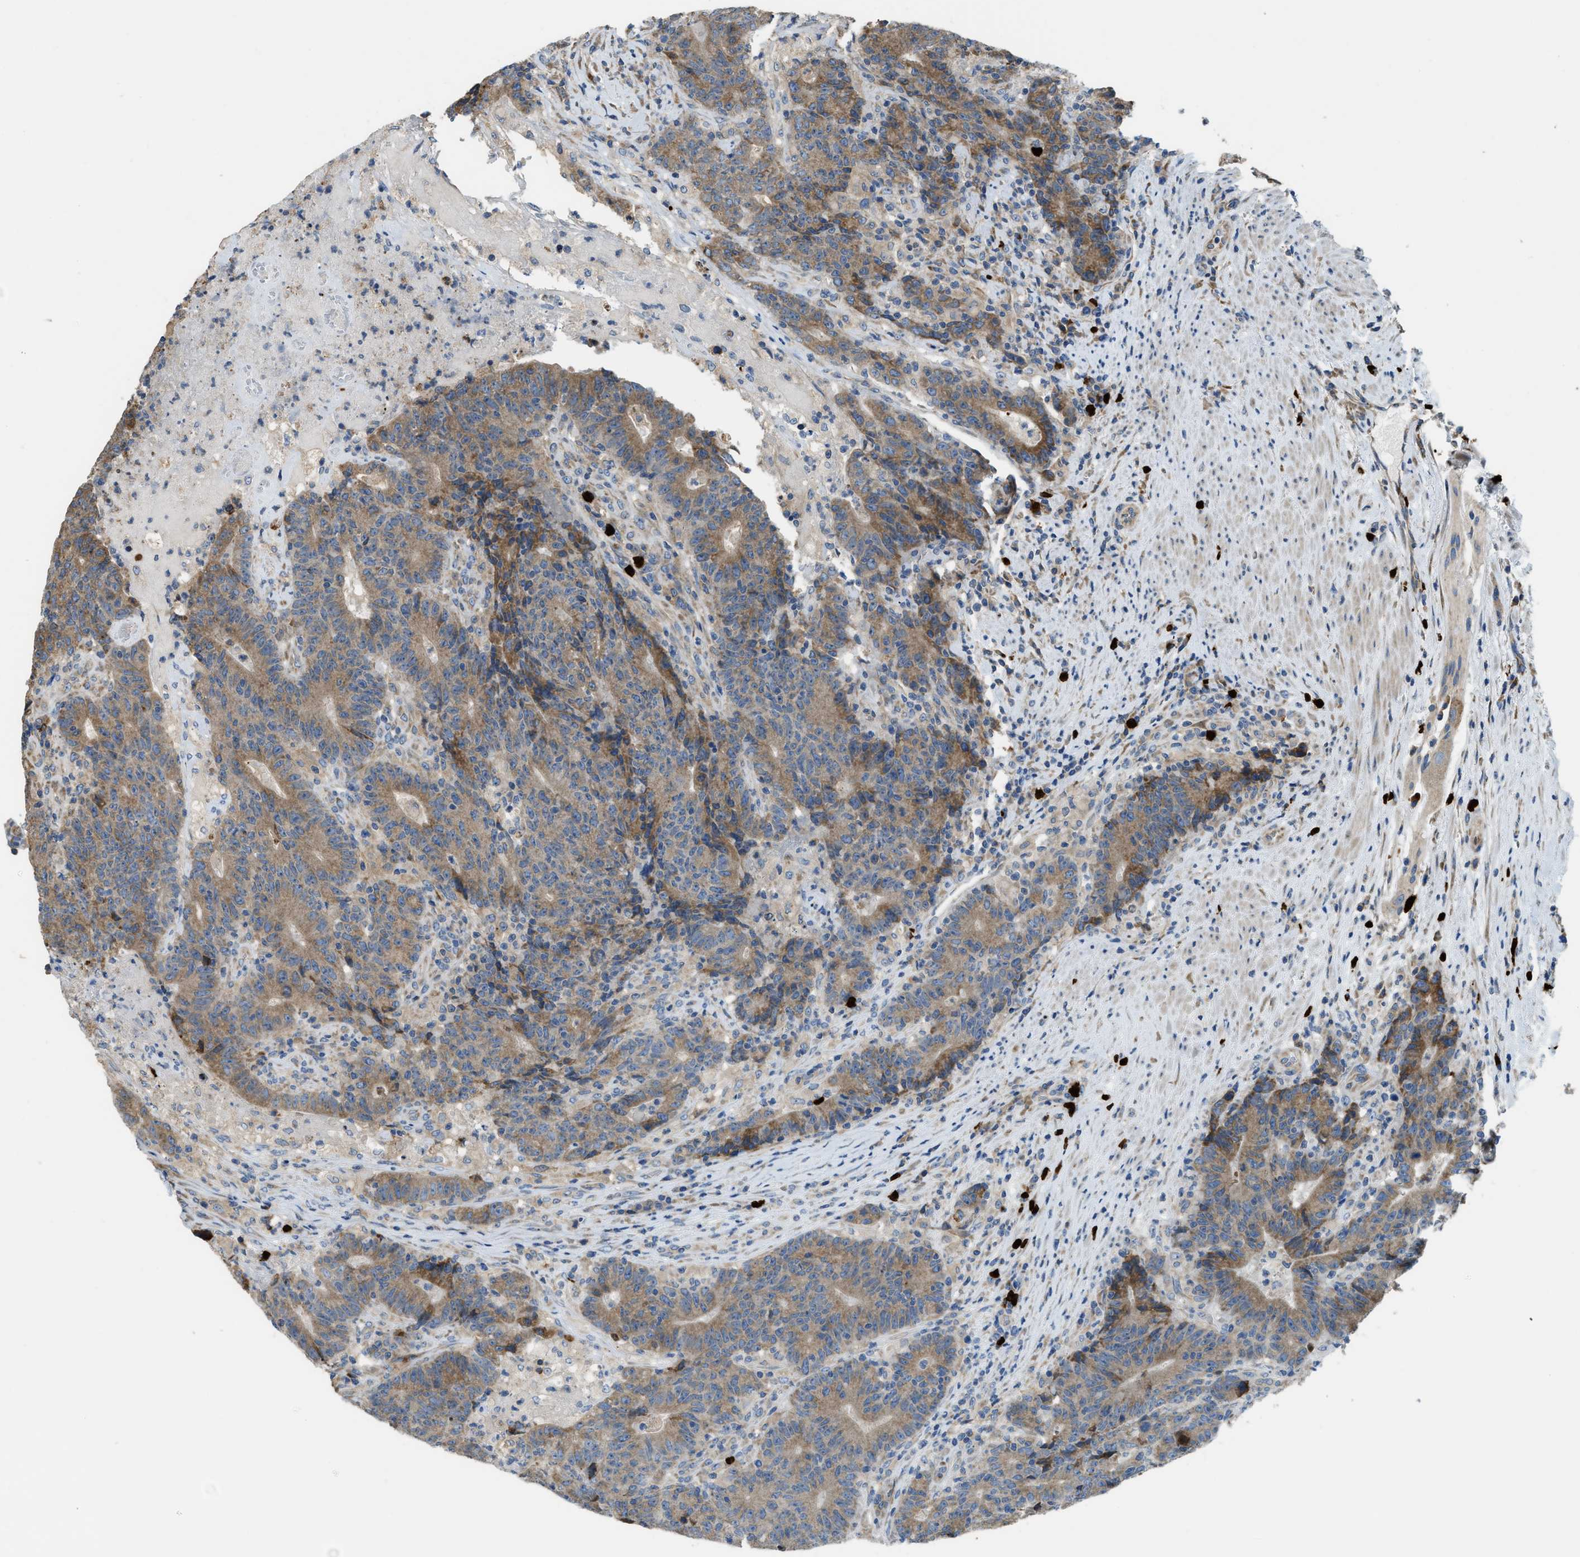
{"staining": {"intensity": "moderate", "quantity": ">75%", "location": "cytoplasmic/membranous"}, "tissue": "colorectal cancer", "cell_type": "Tumor cells", "image_type": "cancer", "snomed": [{"axis": "morphology", "description": "Normal tissue, NOS"}, {"axis": "morphology", "description": "Adenocarcinoma, NOS"}, {"axis": "topography", "description": "Colon"}], "caption": "IHC (DAB (3,3'-diaminobenzidine)) staining of human adenocarcinoma (colorectal) exhibits moderate cytoplasmic/membranous protein positivity in about >75% of tumor cells. (DAB (3,3'-diaminobenzidine) = brown stain, brightfield microscopy at high magnification).", "gene": "TMEM68", "patient": {"sex": "female", "age": 75}}